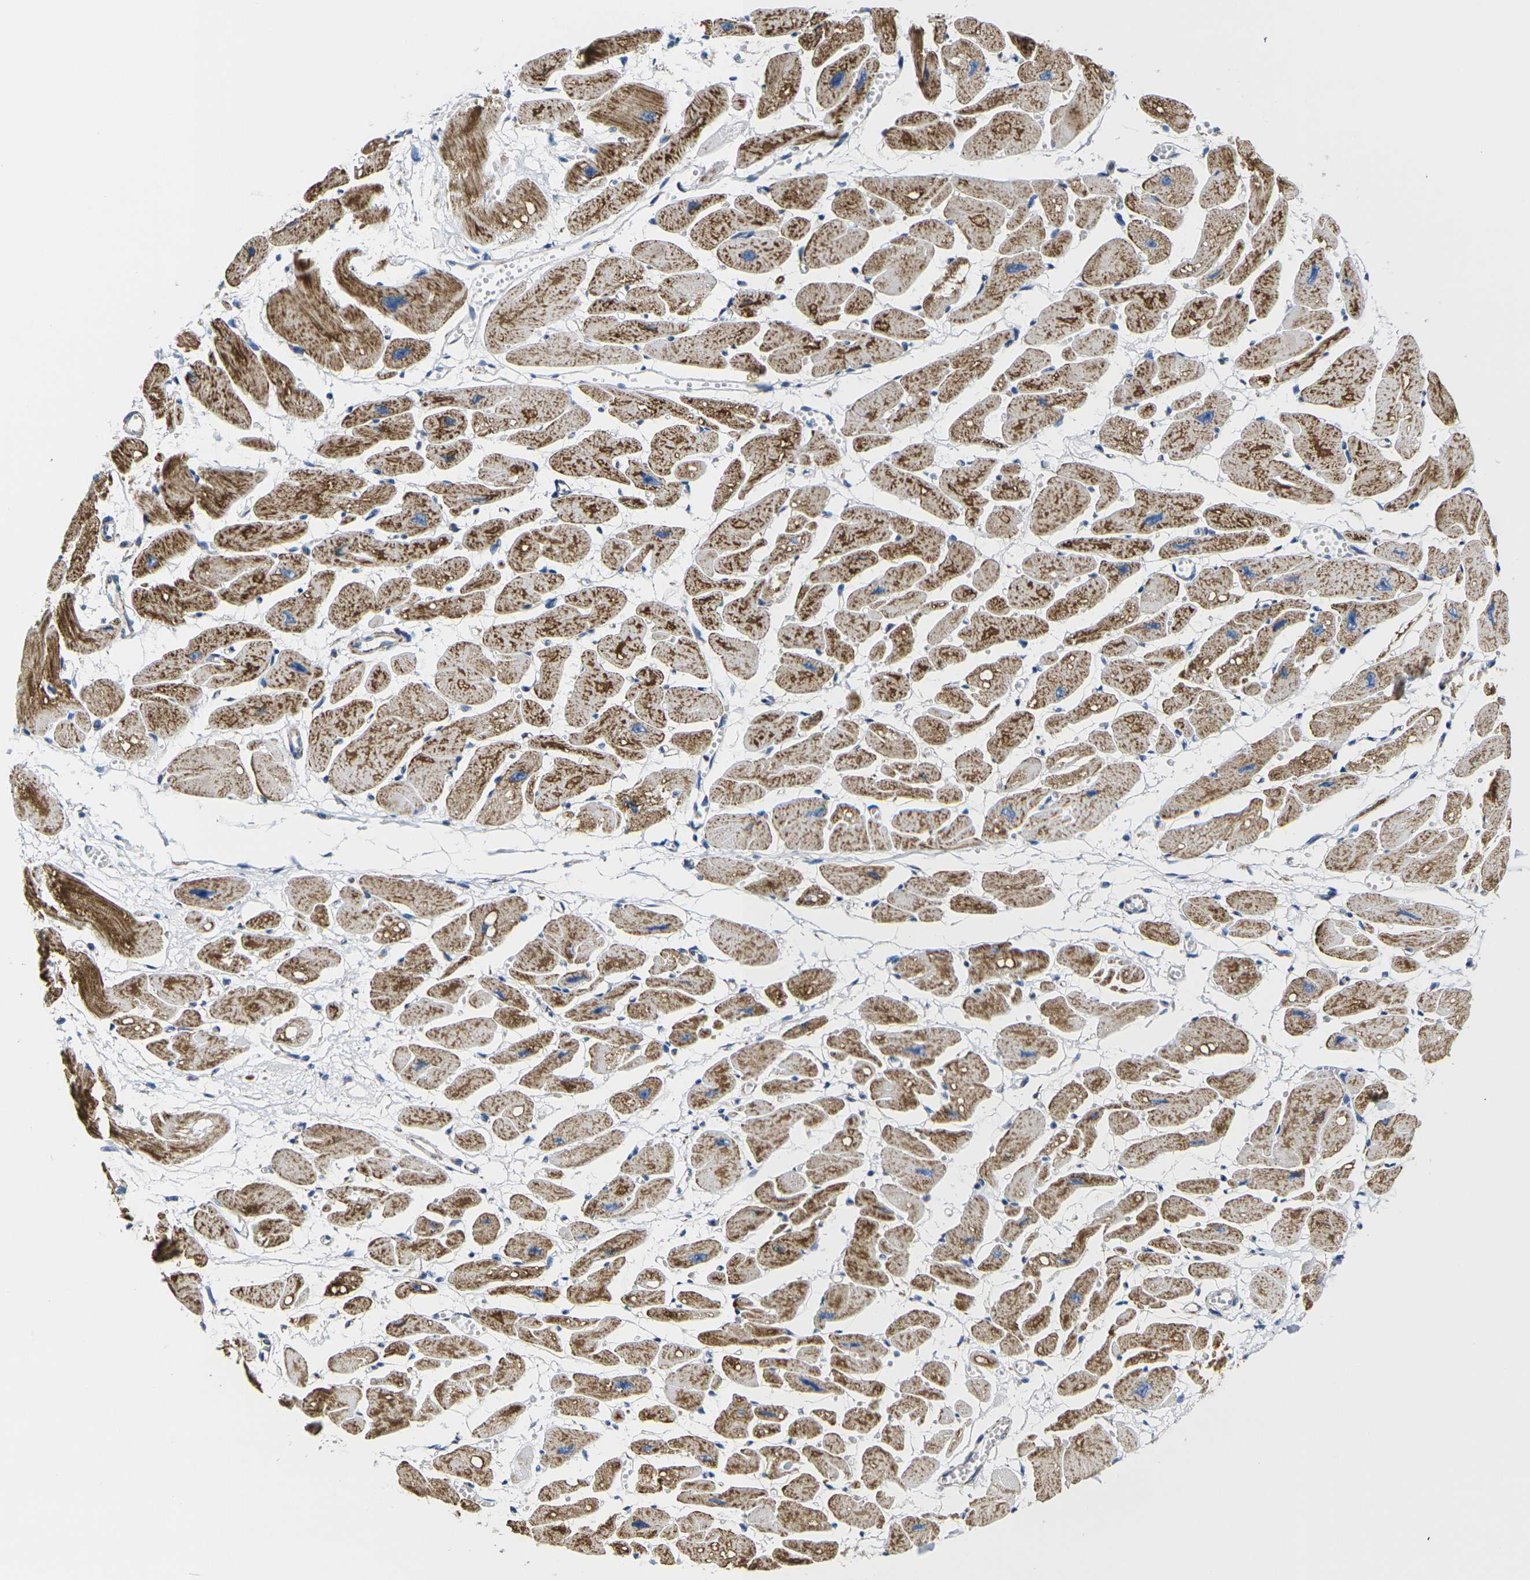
{"staining": {"intensity": "strong", "quantity": ">75%", "location": "cytoplasmic/membranous"}, "tissue": "heart muscle", "cell_type": "Cardiomyocytes", "image_type": "normal", "snomed": [{"axis": "morphology", "description": "Normal tissue, NOS"}, {"axis": "topography", "description": "Heart"}], "caption": "Immunohistochemical staining of benign human heart muscle exhibits high levels of strong cytoplasmic/membranous expression in approximately >75% of cardiomyocytes.", "gene": "TMEM204", "patient": {"sex": "female", "age": 54}}